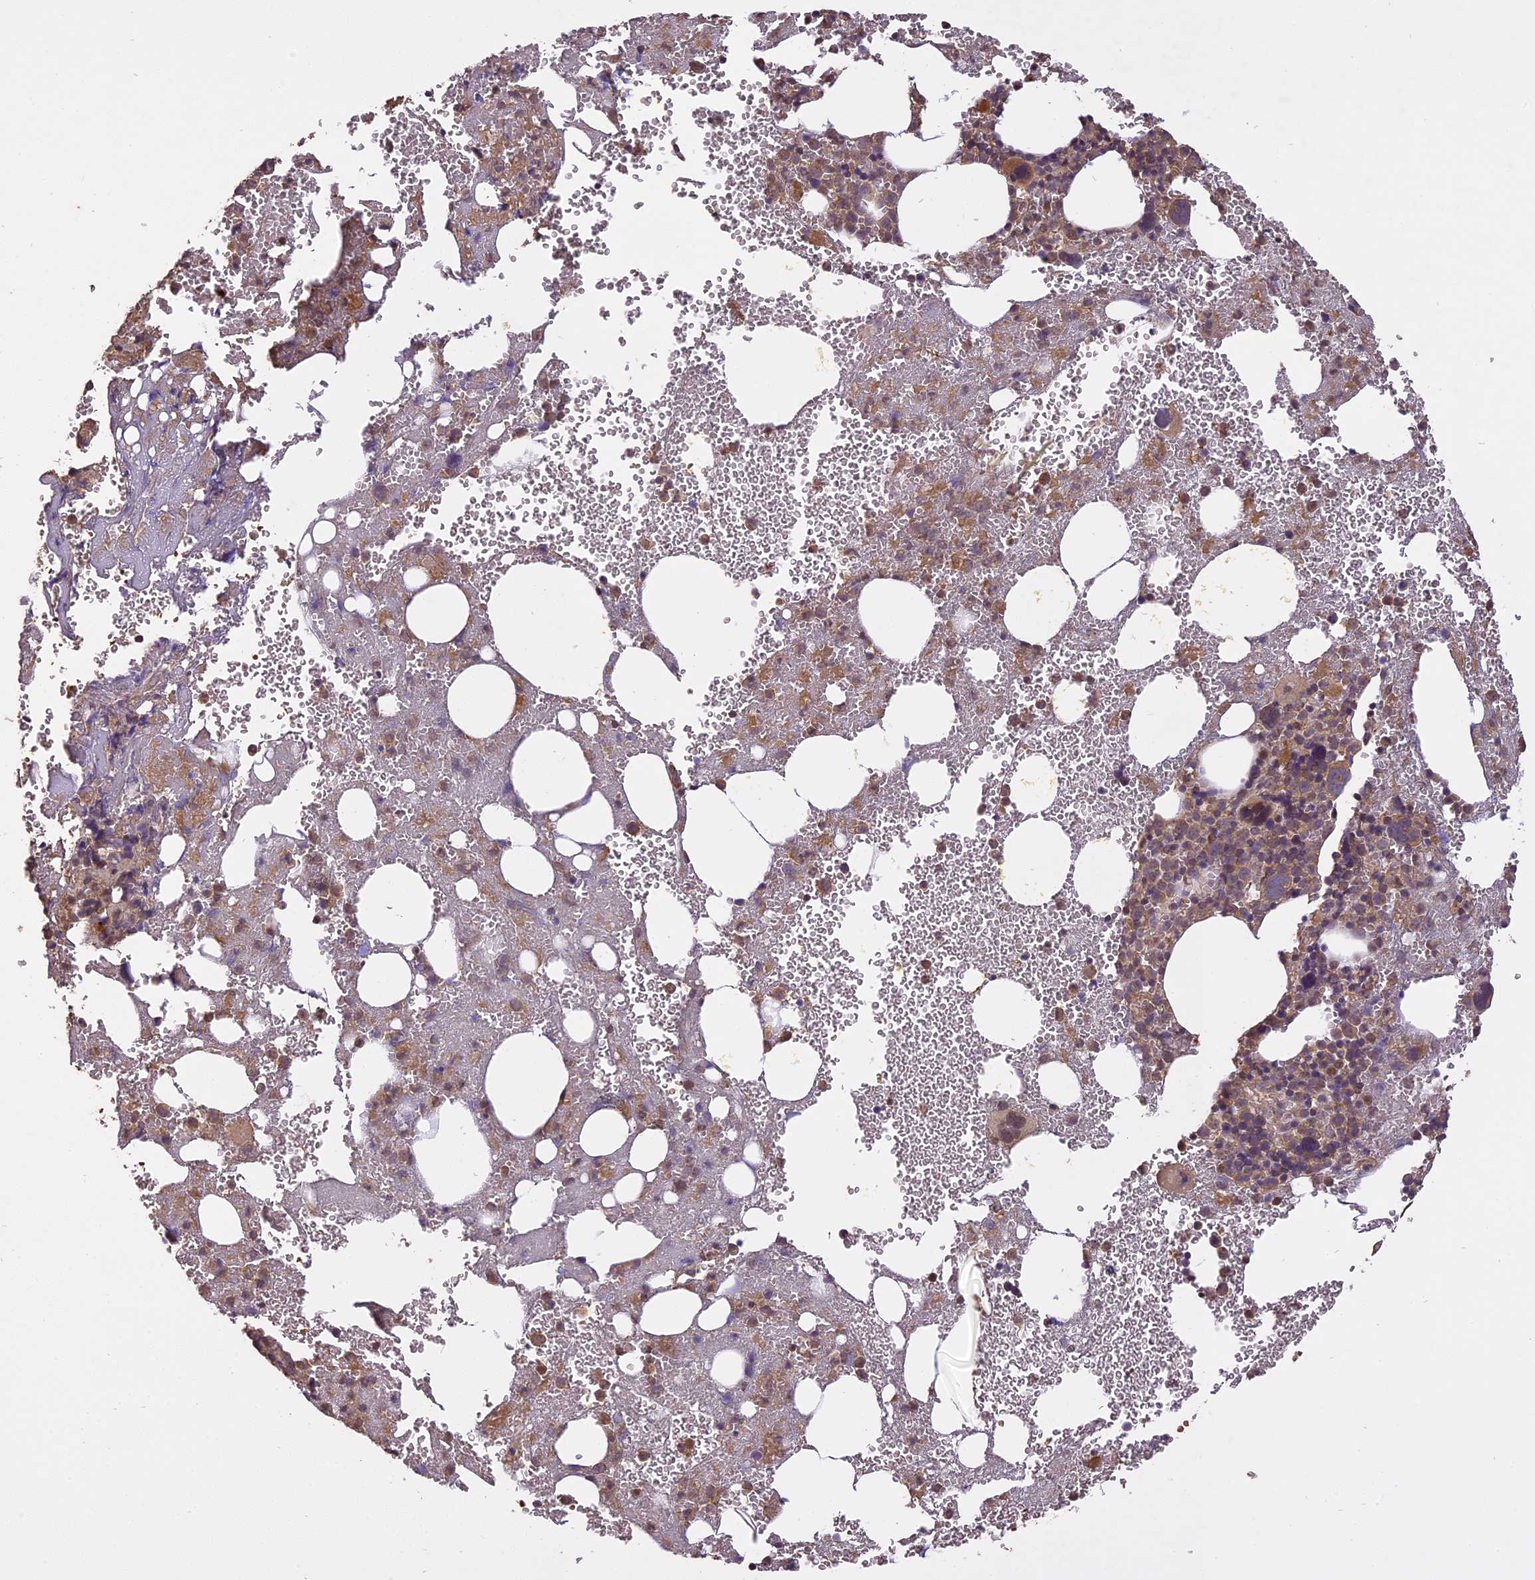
{"staining": {"intensity": "moderate", "quantity": "25%-75%", "location": "cytoplasmic/membranous,nuclear"}, "tissue": "bone marrow", "cell_type": "Hematopoietic cells", "image_type": "normal", "snomed": [{"axis": "morphology", "description": "Normal tissue, NOS"}, {"axis": "topography", "description": "Bone marrow"}], "caption": "Protein expression analysis of normal human bone marrow reveals moderate cytoplasmic/membranous,nuclear expression in approximately 25%-75% of hematopoietic cells. The staining was performed using DAB (3,3'-diaminobenzidine) to visualize the protein expression in brown, while the nuclei were stained in blue with hematoxylin (Magnification: 20x).", "gene": "TIGD7", "patient": {"sex": "male", "age": 61}}